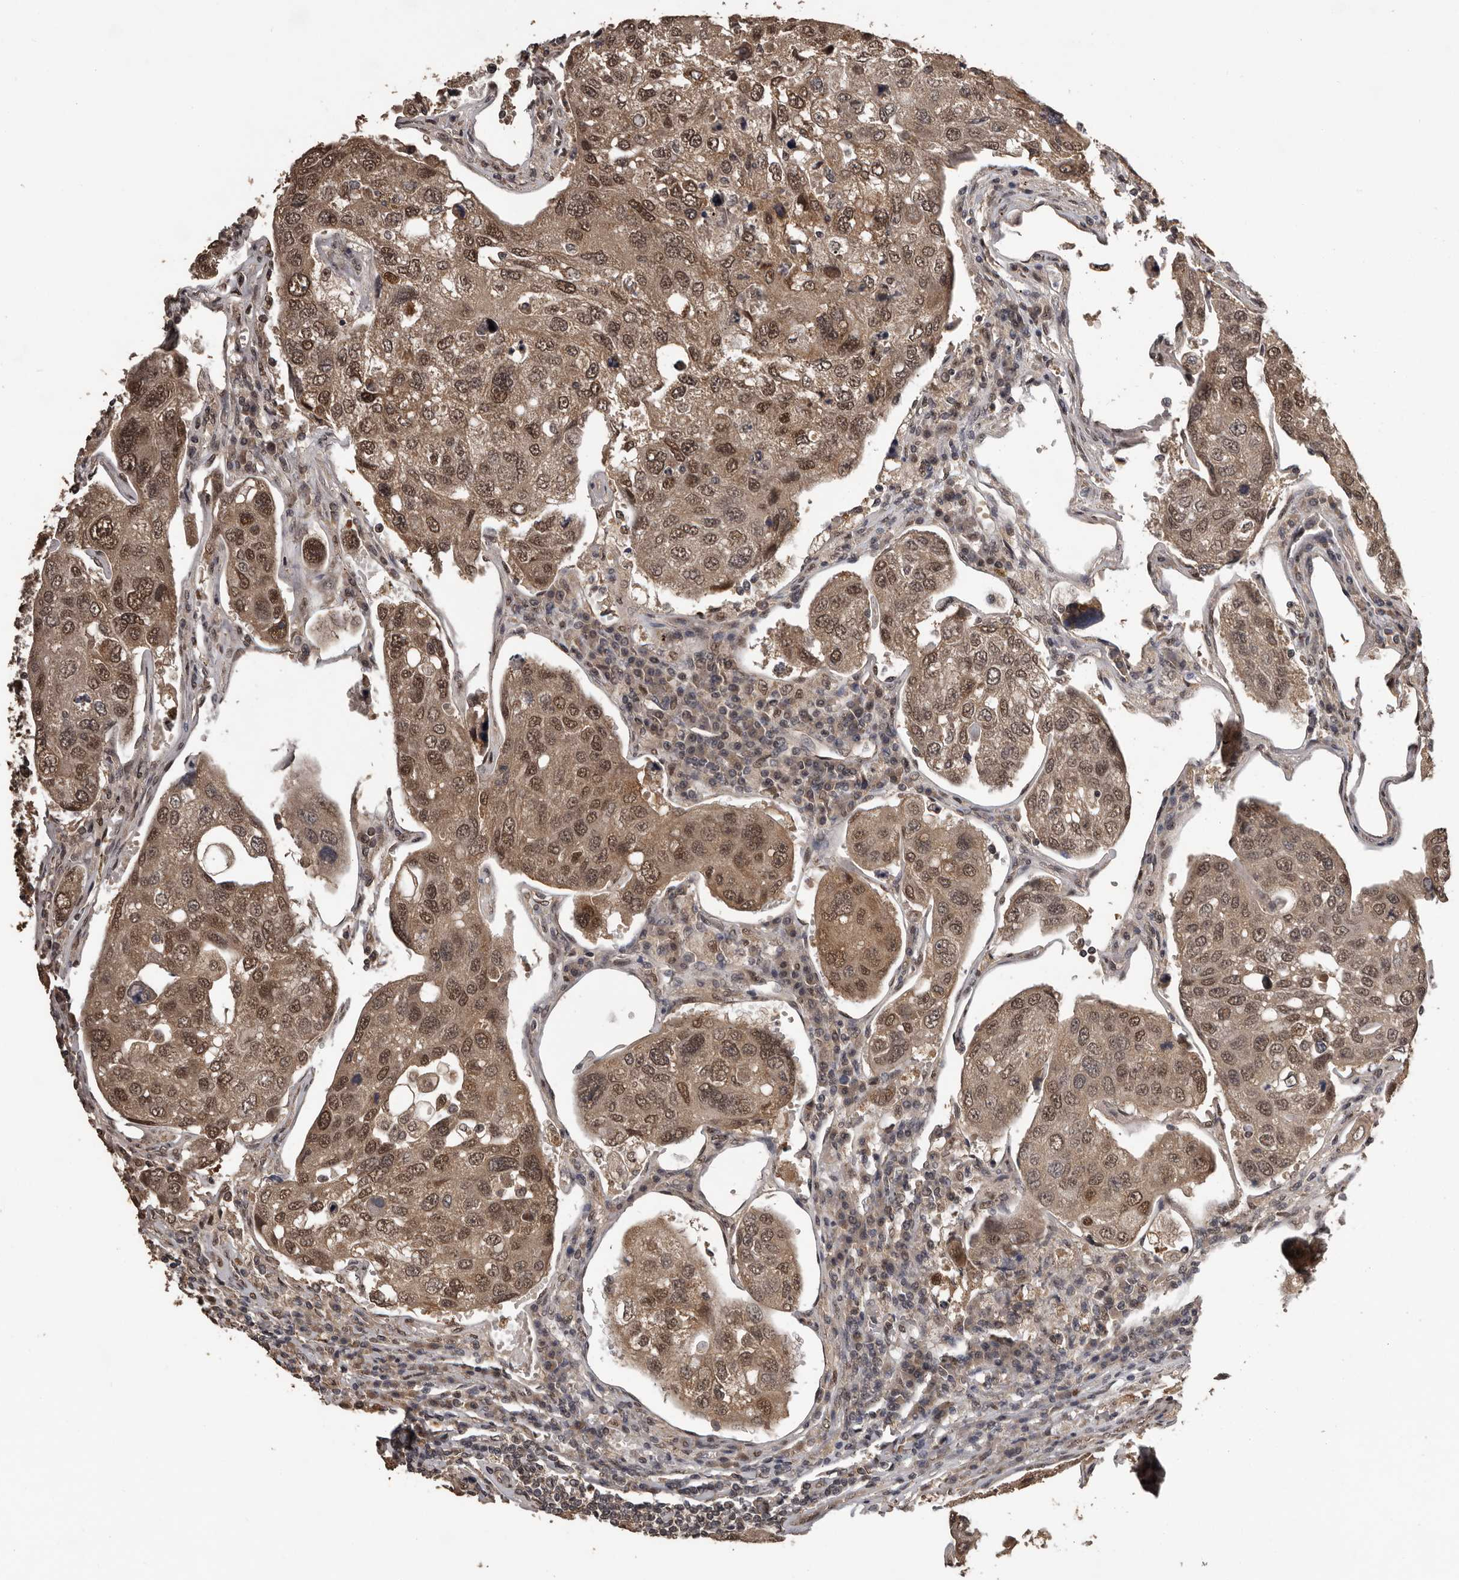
{"staining": {"intensity": "moderate", "quantity": ">75%", "location": "cytoplasmic/membranous,nuclear"}, "tissue": "urothelial cancer", "cell_type": "Tumor cells", "image_type": "cancer", "snomed": [{"axis": "morphology", "description": "Urothelial carcinoma, High grade"}, {"axis": "topography", "description": "Lymph node"}, {"axis": "topography", "description": "Urinary bladder"}], "caption": "The image demonstrates immunohistochemical staining of urothelial cancer. There is moderate cytoplasmic/membranous and nuclear expression is appreciated in approximately >75% of tumor cells.", "gene": "VPS37A", "patient": {"sex": "male", "age": 51}}